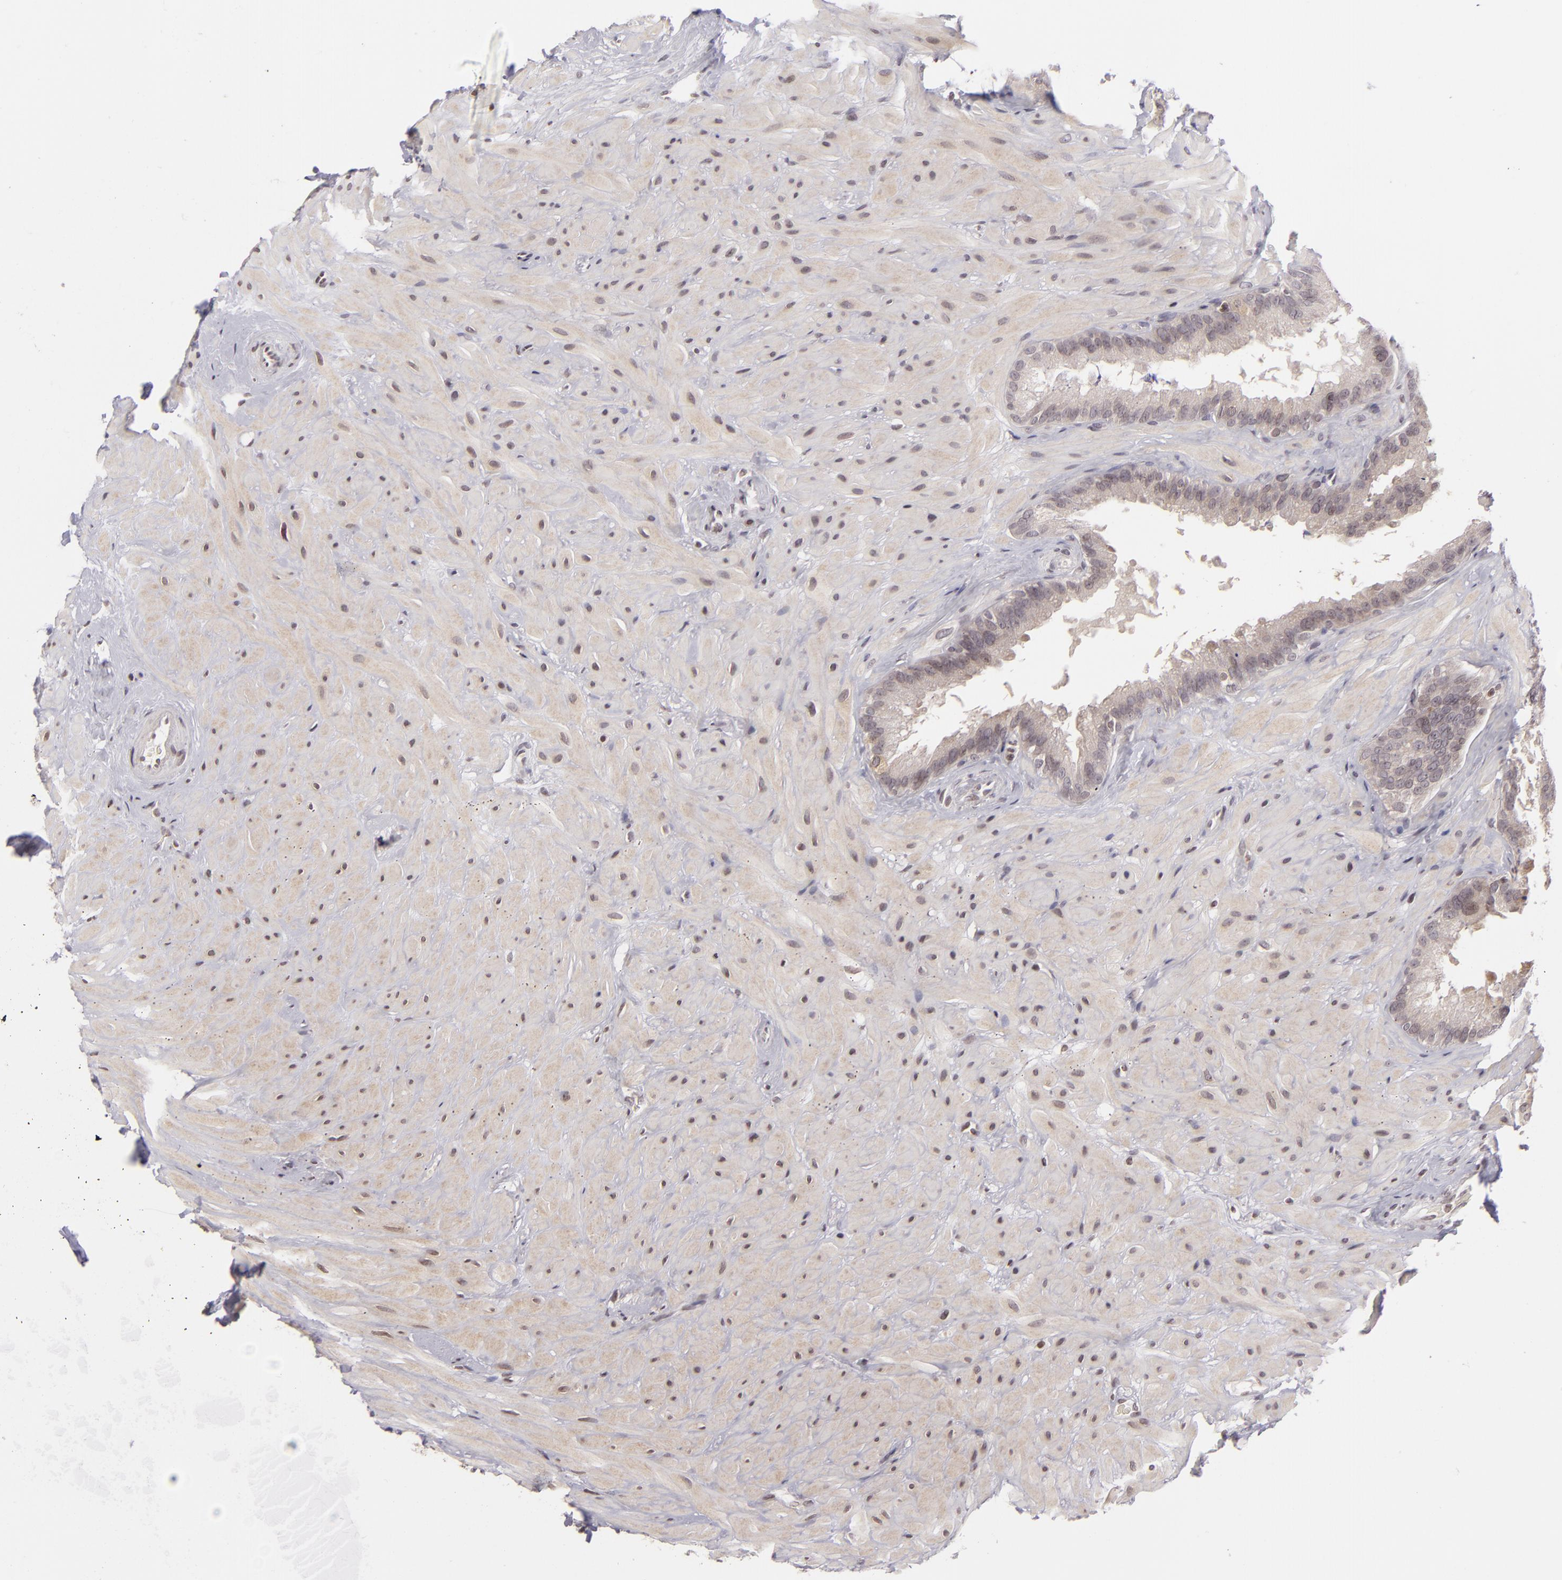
{"staining": {"intensity": "weak", "quantity": "25%-75%", "location": "nuclear"}, "tissue": "seminal vesicle", "cell_type": "Glandular cells", "image_type": "normal", "snomed": [{"axis": "morphology", "description": "Normal tissue, NOS"}, {"axis": "topography", "description": "Prostate"}, {"axis": "topography", "description": "Seminal veicle"}], "caption": "Weak nuclear staining is present in about 25%-75% of glandular cells in benign seminal vesicle. (DAB = brown stain, brightfield microscopy at high magnification).", "gene": "AKAP6", "patient": {"sex": "male", "age": 63}}